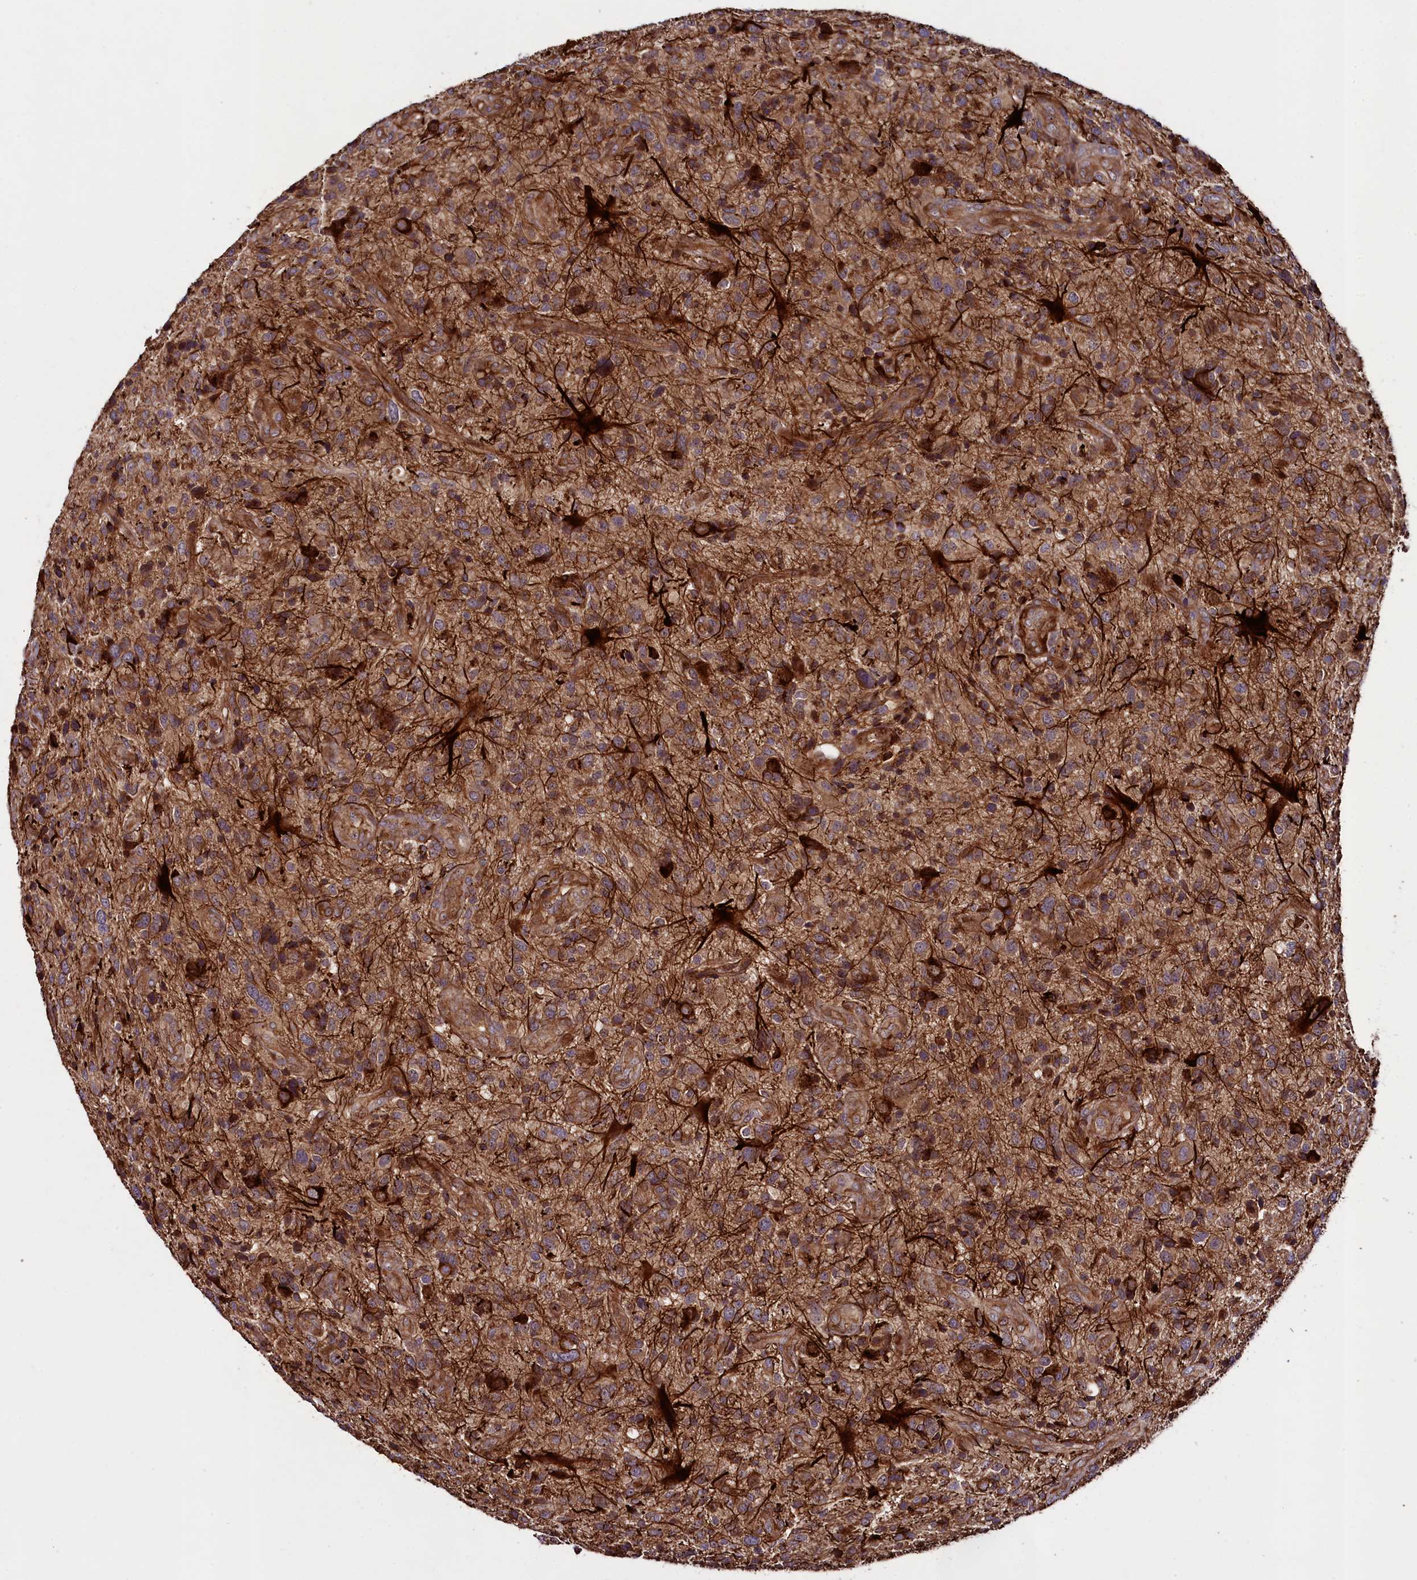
{"staining": {"intensity": "moderate", "quantity": ">75%", "location": "cytoplasmic/membranous"}, "tissue": "glioma", "cell_type": "Tumor cells", "image_type": "cancer", "snomed": [{"axis": "morphology", "description": "Glioma, malignant, High grade"}, {"axis": "topography", "description": "Brain"}], "caption": "Immunohistochemical staining of glioma displays moderate cytoplasmic/membranous protein expression in approximately >75% of tumor cells.", "gene": "CCDC102A", "patient": {"sex": "male", "age": 47}}